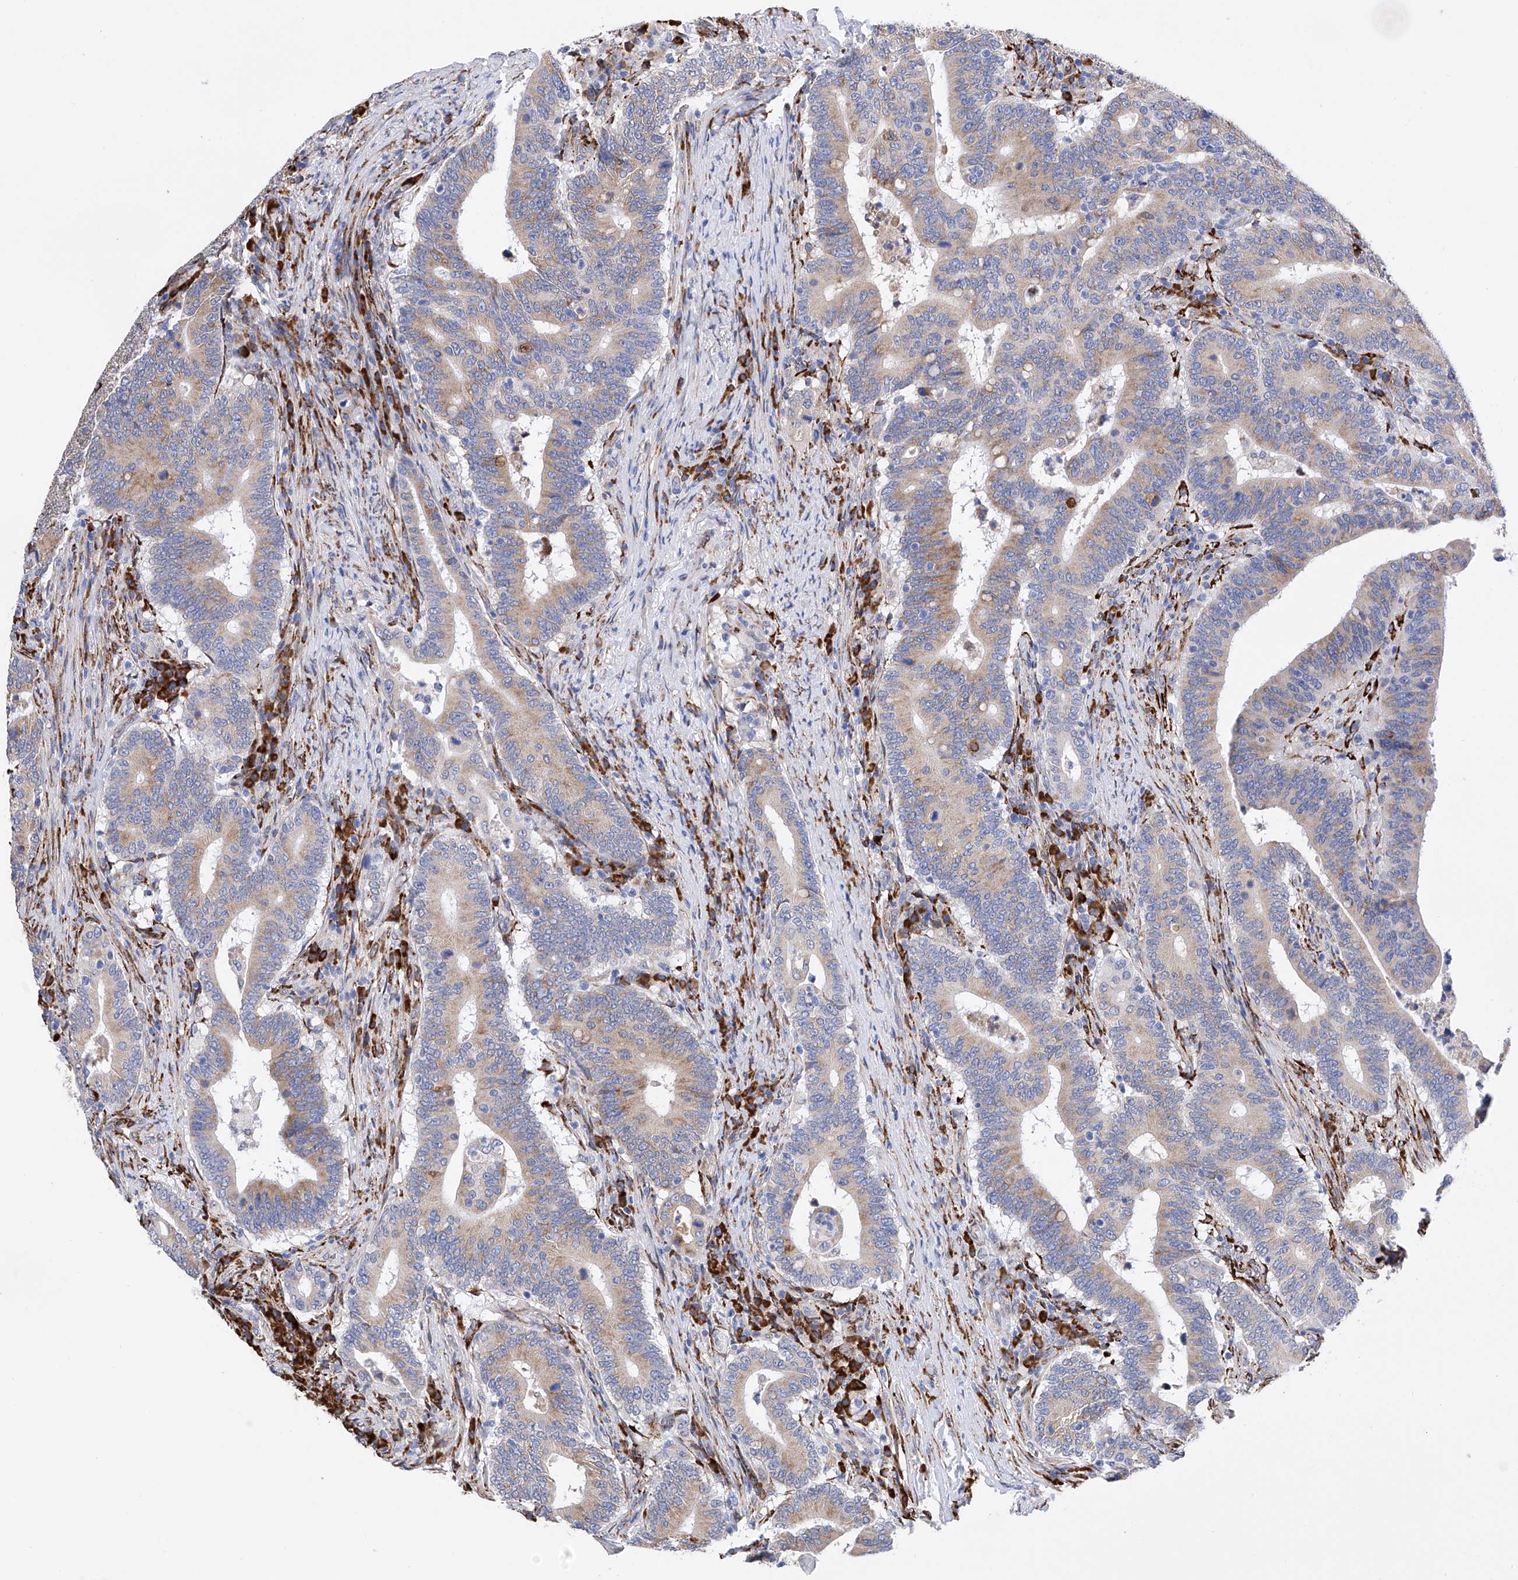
{"staining": {"intensity": "moderate", "quantity": "25%-75%", "location": "cytoplasmic/membranous"}, "tissue": "colorectal cancer", "cell_type": "Tumor cells", "image_type": "cancer", "snomed": [{"axis": "morphology", "description": "Adenocarcinoma, NOS"}, {"axis": "topography", "description": "Colon"}], "caption": "The photomicrograph displays immunohistochemical staining of adenocarcinoma (colorectal). There is moderate cytoplasmic/membranous positivity is appreciated in approximately 25%-75% of tumor cells. The protein is shown in brown color, while the nuclei are stained blue.", "gene": "PDIA5", "patient": {"sex": "female", "age": 66}}